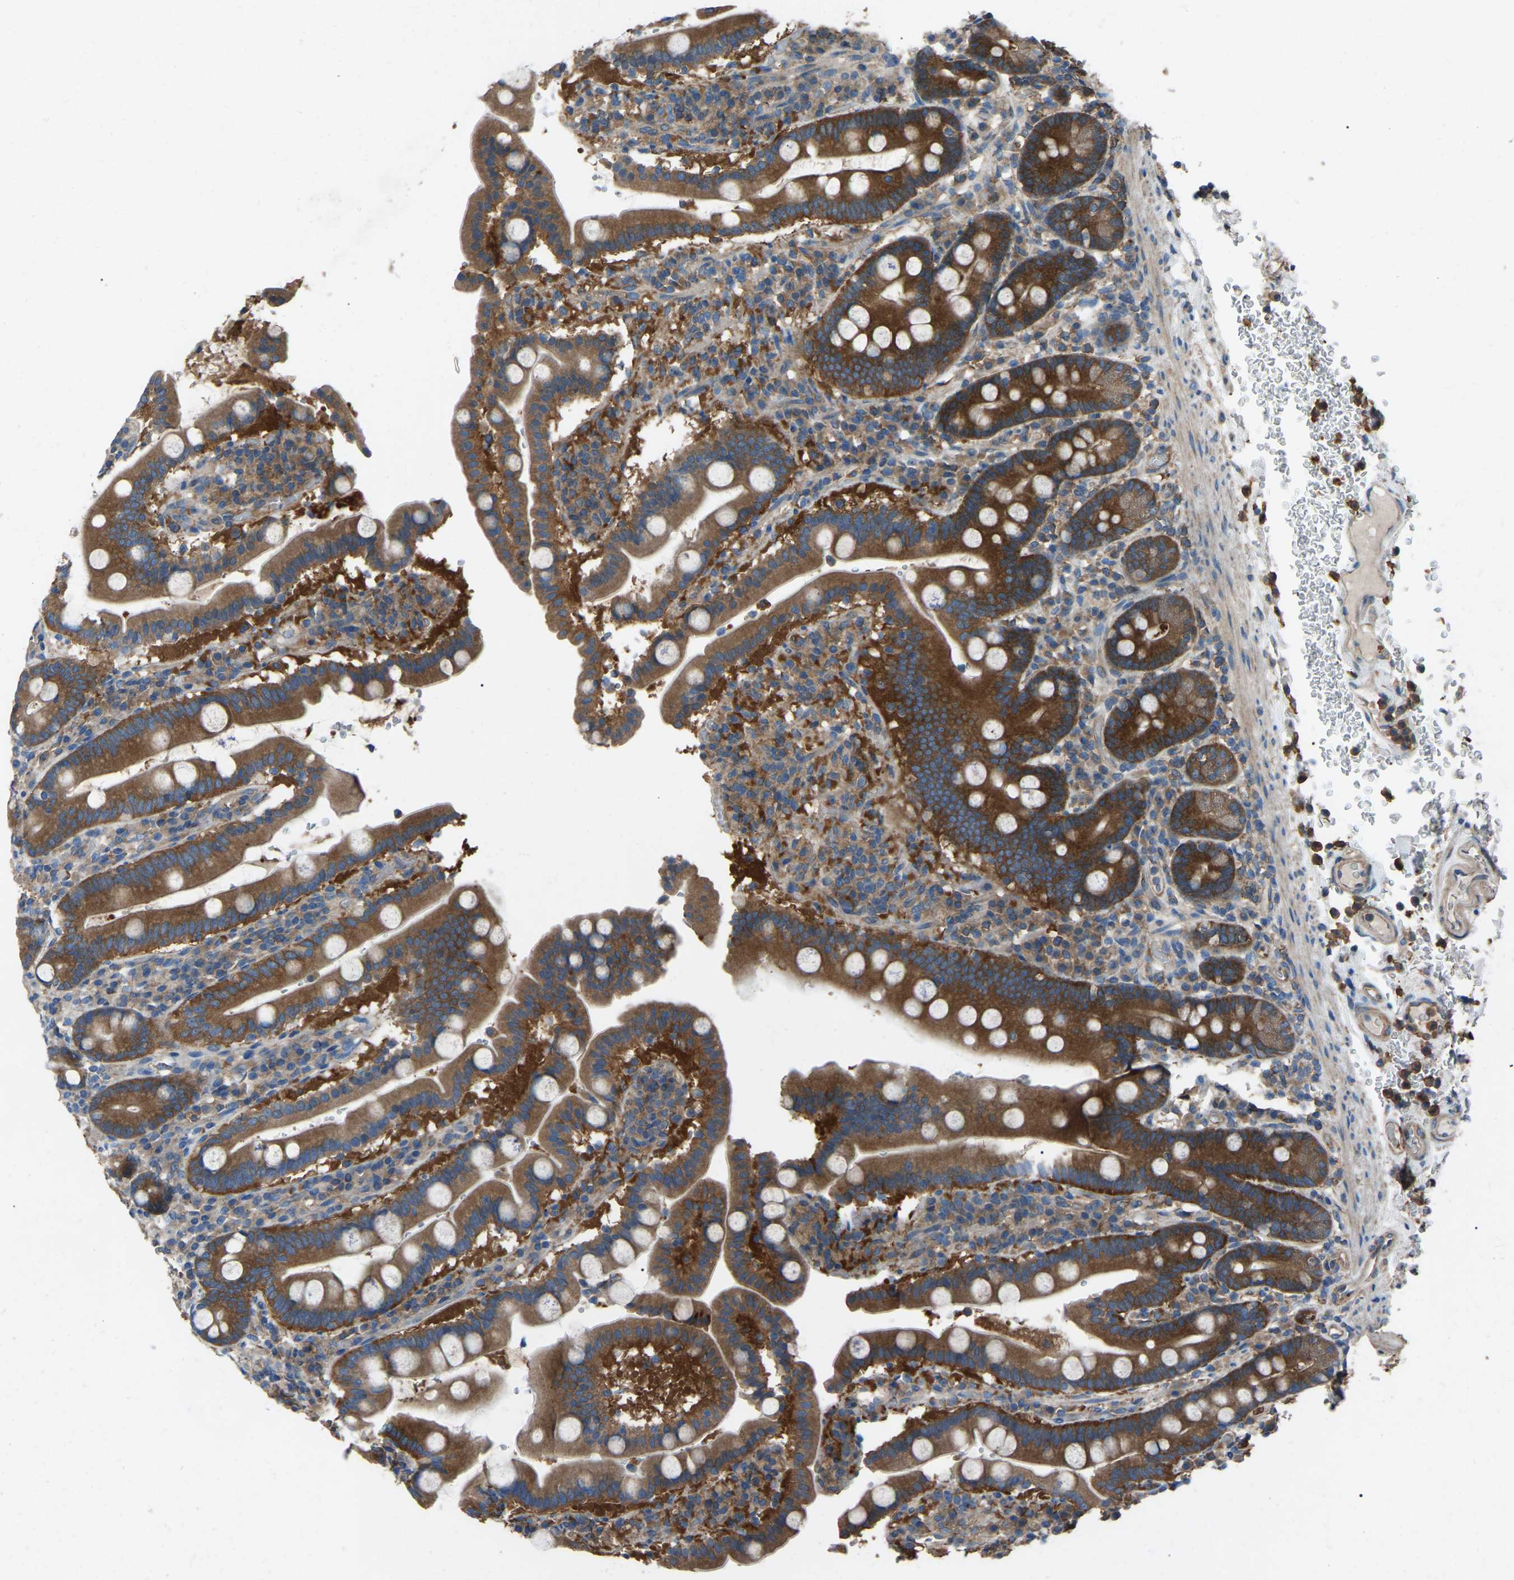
{"staining": {"intensity": "strong", "quantity": ">75%", "location": "cytoplasmic/membranous"}, "tissue": "duodenum", "cell_type": "Glandular cells", "image_type": "normal", "snomed": [{"axis": "morphology", "description": "Normal tissue, NOS"}, {"axis": "topography", "description": "Small intestine, NOS"}], "caption": "Immunohistochemical staining of normal duodenum displays high levels of strong cytoplasmic/membranous staining in about >75% of glandular cells.", "gene": "AIMP1", "patient": {"sex": "female", "age": 71}}